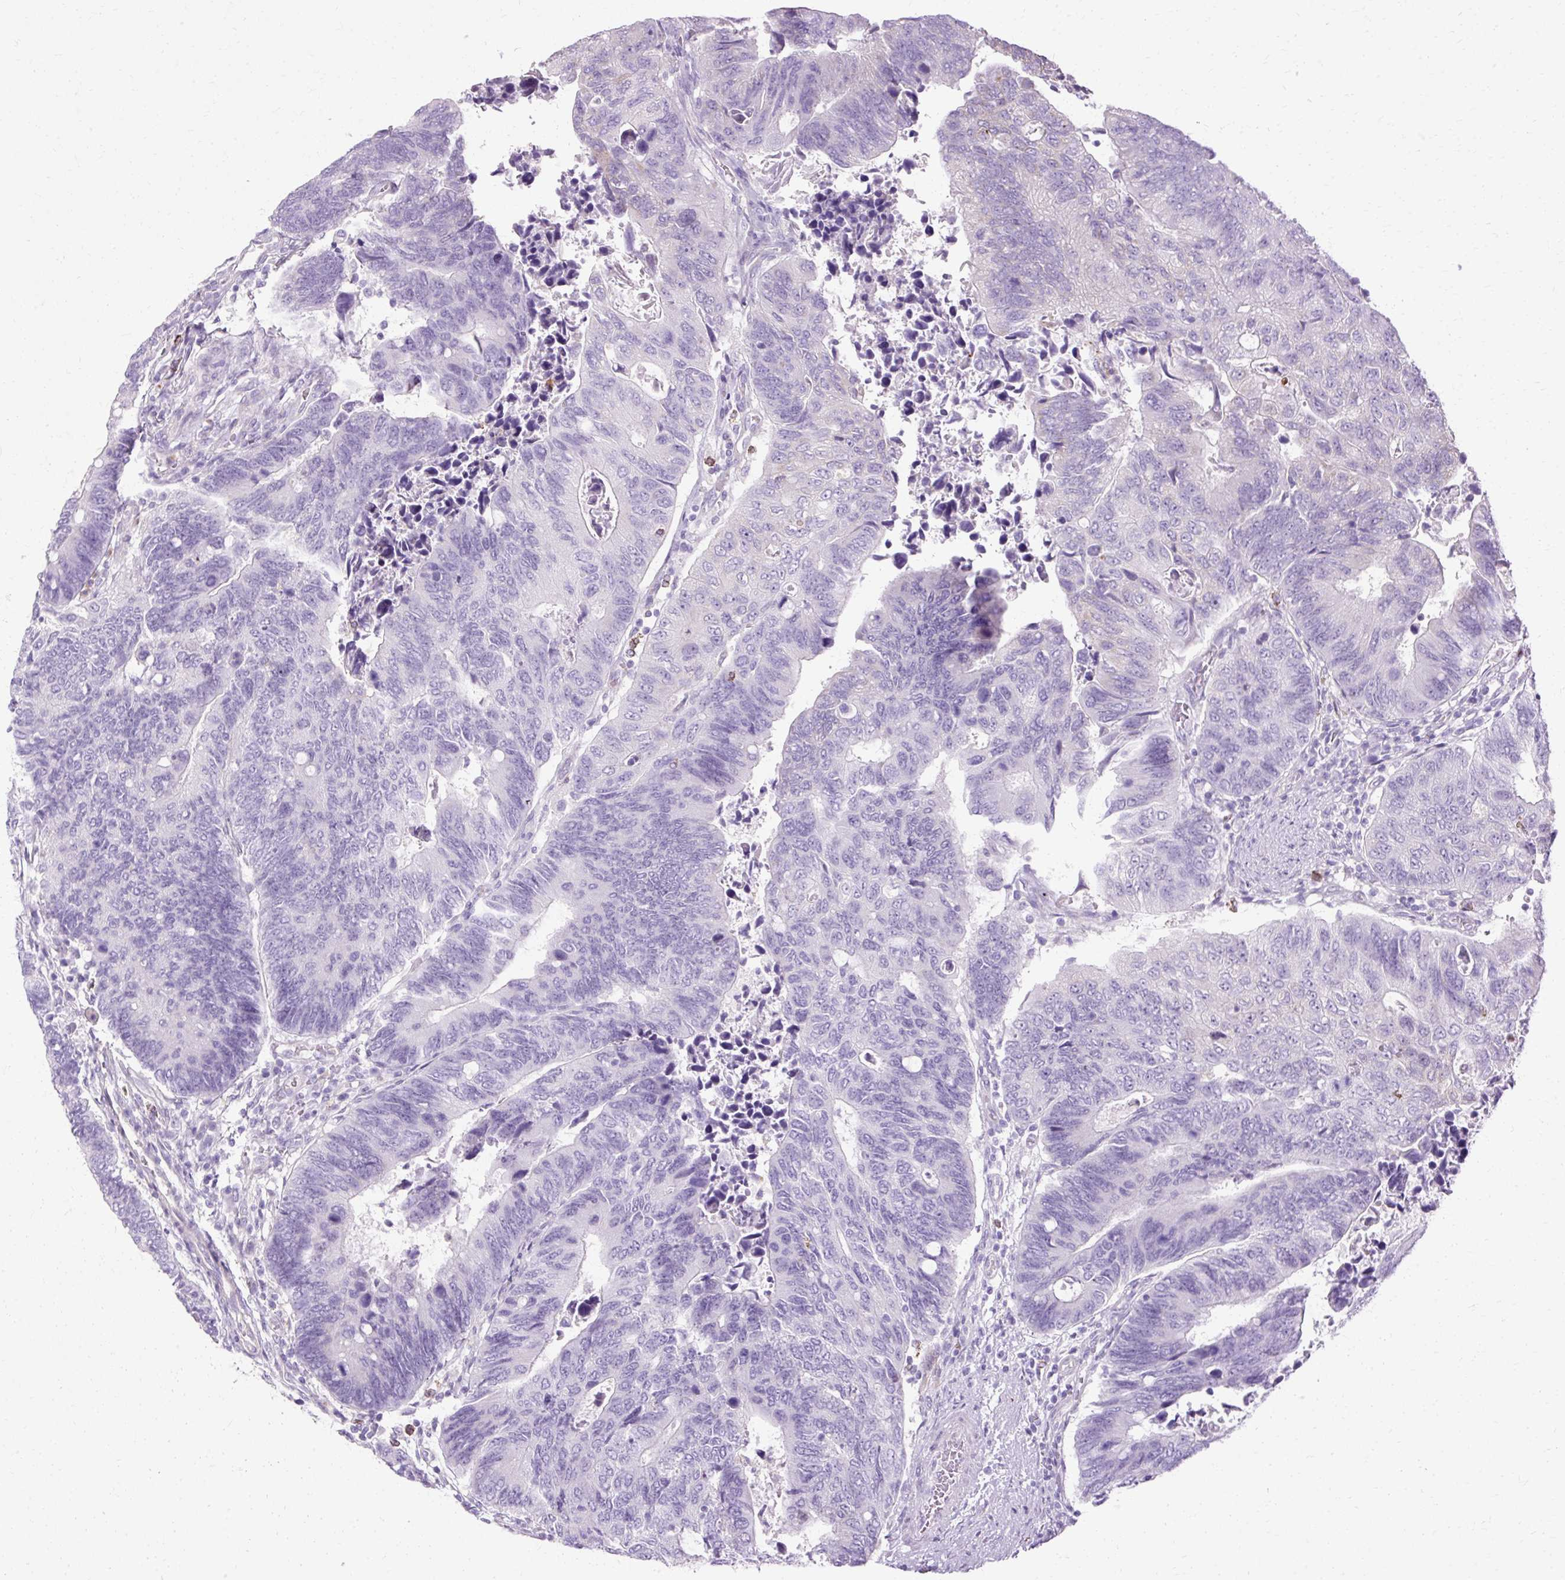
{"staining": {"intensity": "negative", "quantity": "none", "location": "none"}, "tissue": "colorectal cancer", "cell_type": "Tumor cells", "image_type": "cancer", "snomed": [{"axis": "morphology", "description": "Adenocarcinoma, NOS"}, {"axis": "topography", "description": "Colon"}], "caption": "The photomicrograph demonstrates no staining of tumor cells in adenocarcinoma (colorectal). (DAB IHC visualized using brightfield microscopy, high magnification).", "gene": "HSD11B1", "patient": {"sex": "male", "age": 87}}